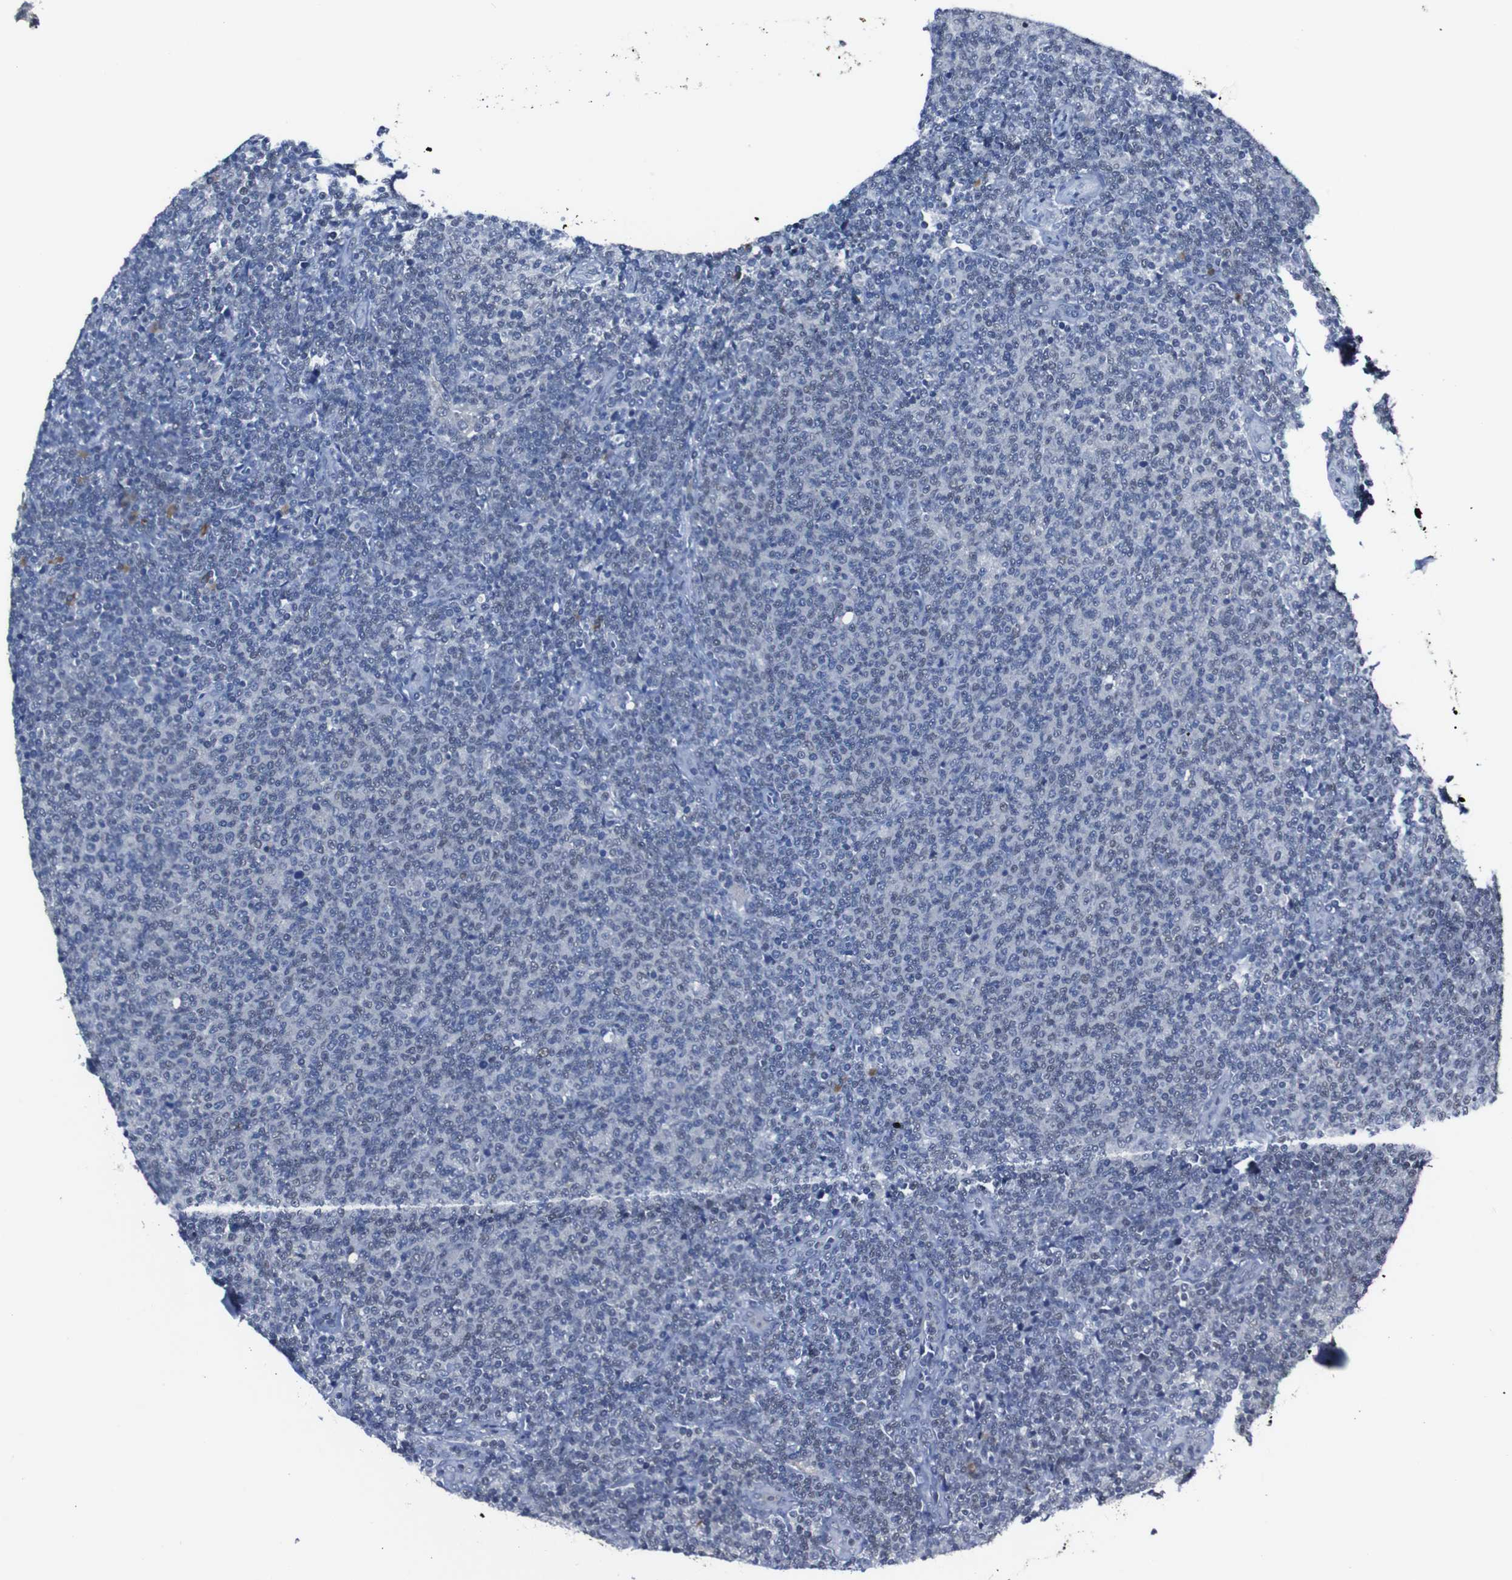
{"staining": {"intensity": "negative", "quantity": "none", "location": "none"}, "tissue": "lymphoma", "cell_type": "Tumor cells", "image_type": "cancer", "snomed": [{"axis": "morphology", "description": "Malignant lymphoma, non-Hodgkin's type, Low grade"}, {"axis": "topography", "description": "Lymph node"}], "caption": "Human low-grade malignant lymphoma, non-Hodgkin's type stained for a protein using immunohistochemistry (IHC) displays no positivity in tumor cells.", "gene": "SEMA4B", "patient": {"sex": "male", "age": 66}}